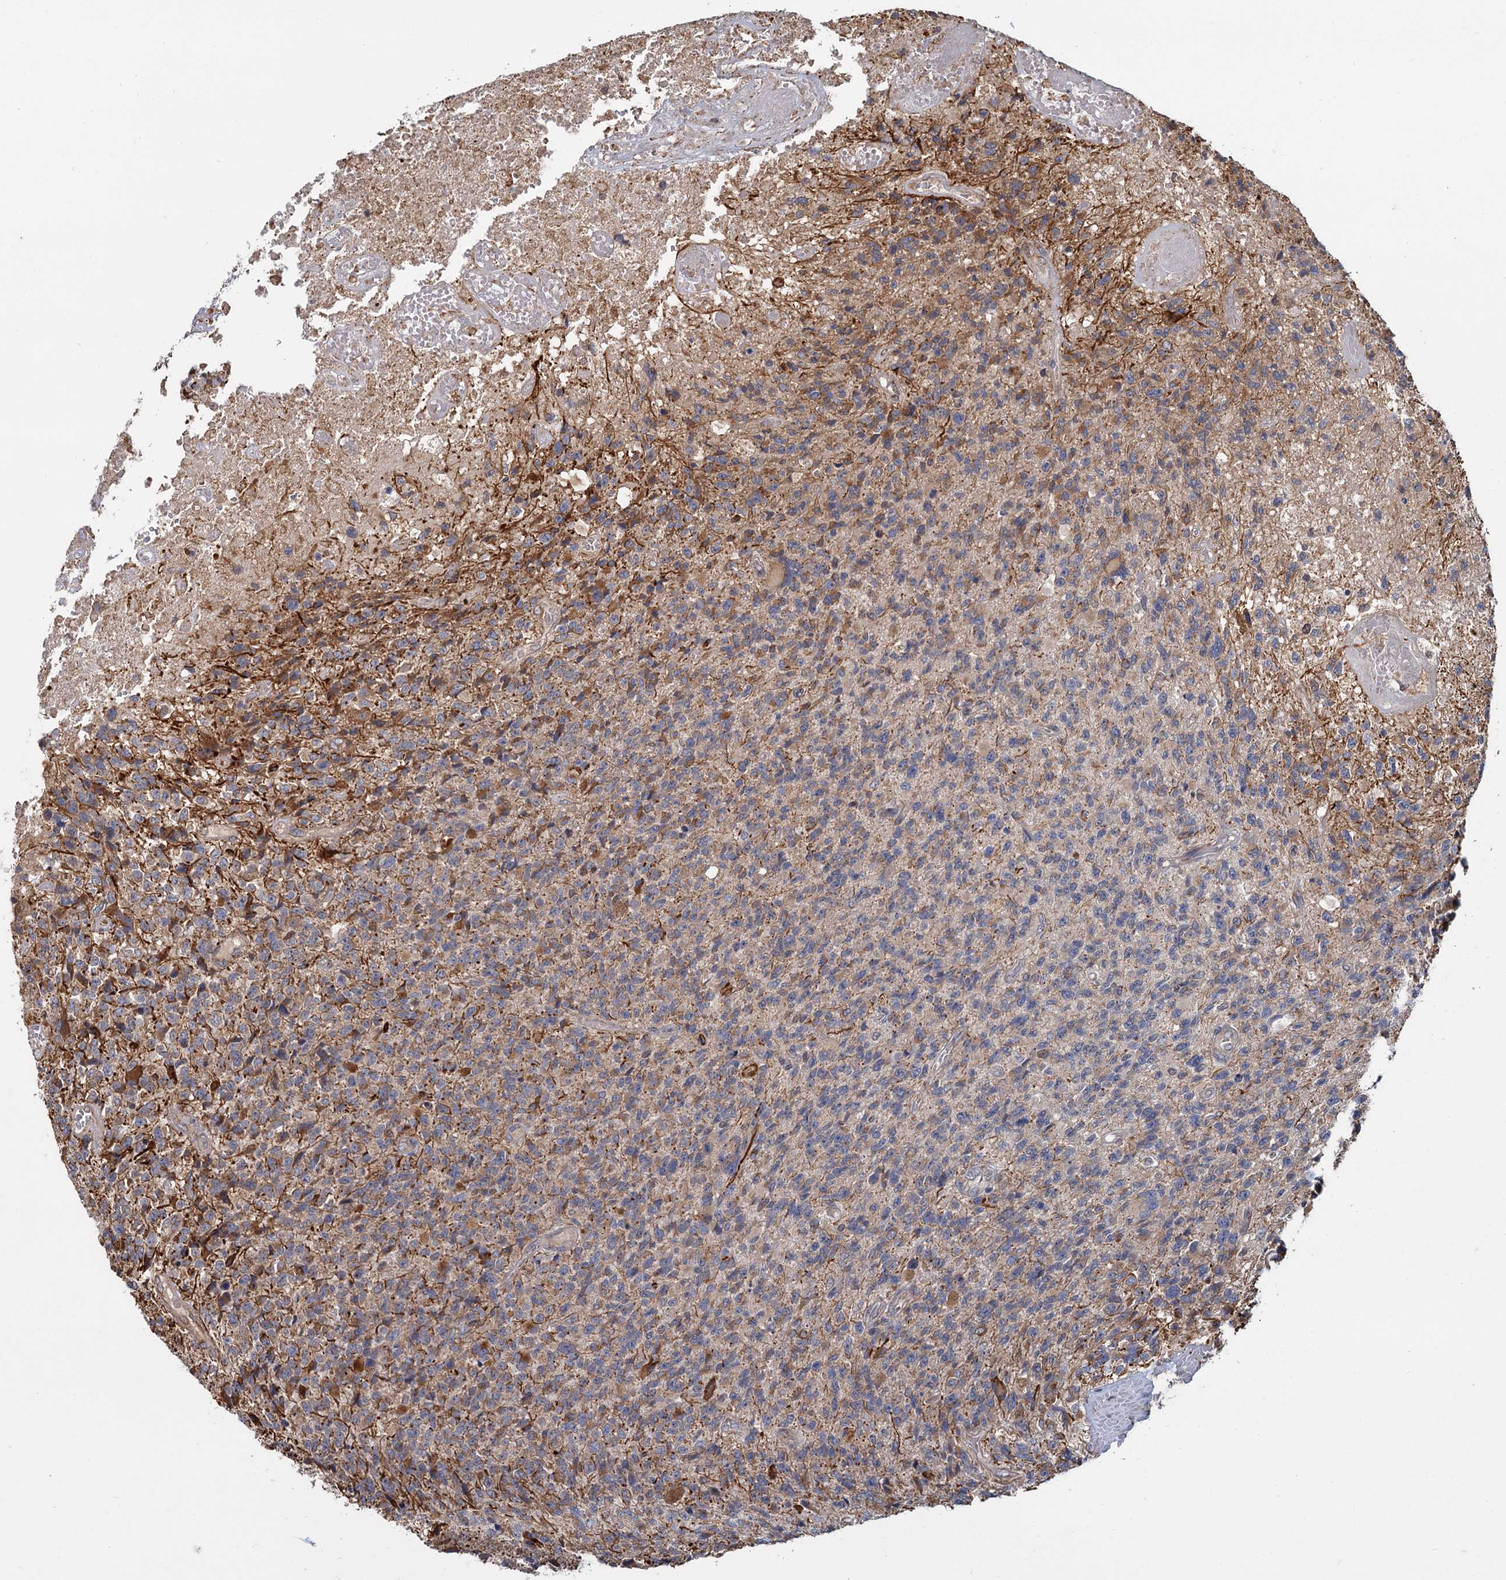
{"staining": {"intensity": "moderate", "quantity": "<25%", "location": "cytoplasmic/membranous"}, "tissue": "glioma", "cell_type": "Tumor cells", "image_type": "cancer", "snomed": [{"axis": "morphology", "description": "Glioma, malignant, High grade"}, {"axis": "topography", "description": "Brain"}], "caption": "The micrograph exhibits immunohistochemical staining of high-grade glioma (malignant). There is moderate cytoplasmic/membranous expression is seen in about <25% of tumor cells. (Brightfield microscopy of DAB IHC at high magnification).", "gene": "LRRC51", "patient": {"sex": "male", "age": 76}}